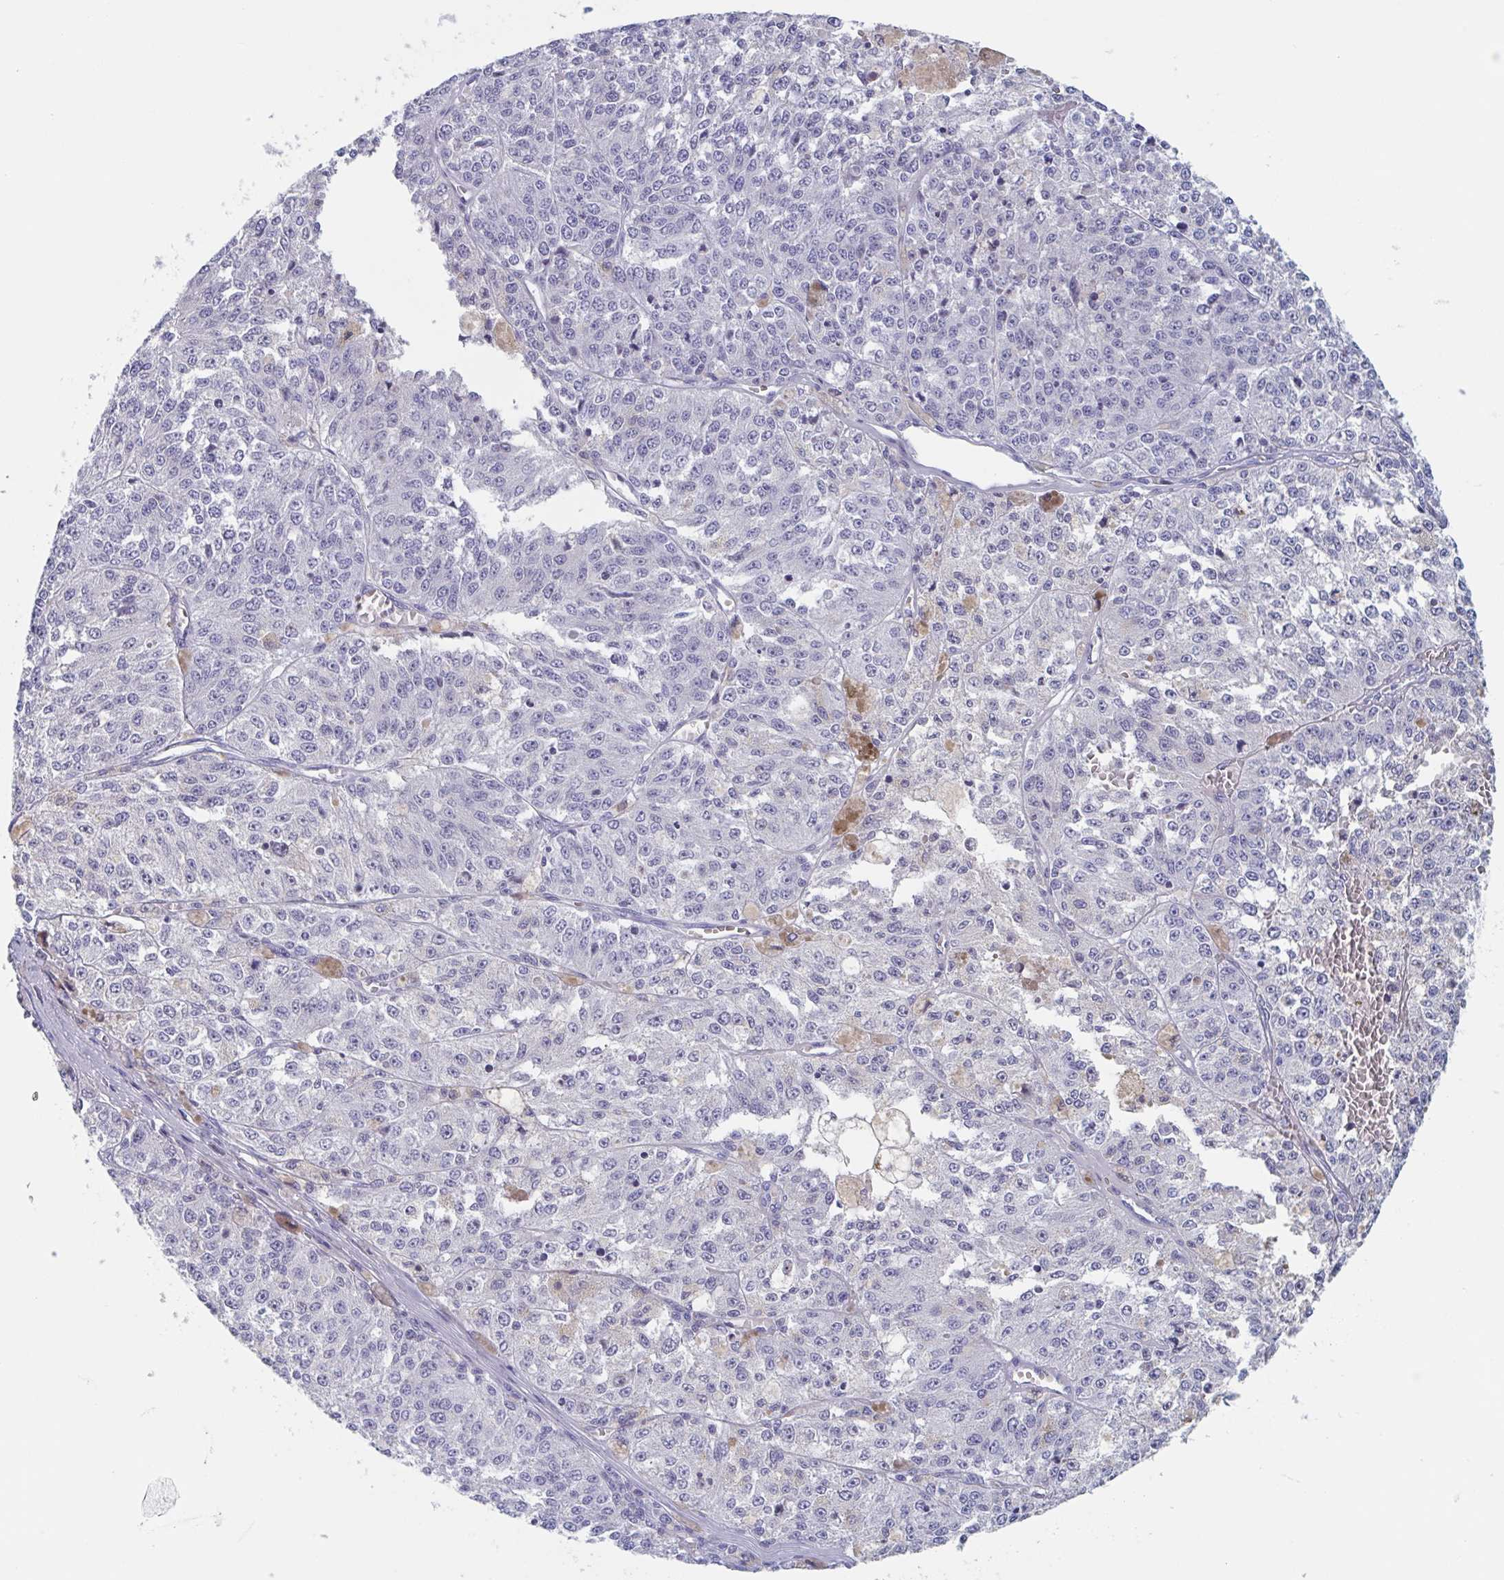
{"staining": {"intensity": "negative", "quantity": "none", "location": "none"}, "tissue": "melanoma", "cell_type": "Tumor cells", "image_type": "cancer", "snomed": [{"axis": "morphology", "description": "Malignant melanoma, Metastatic site"}, {"axis": "topography", "description": "Lymph node"}], "caption": "Tumor cells are negative for brown protein staining in melanoma. The staining is performed using DAB (3,3'-diaminobenzidine) brown chromogen with nuclei counter-stained in using hematoxylin.", "gene": "DPEP3", "patient": {"sex": "female", "age": 64}}